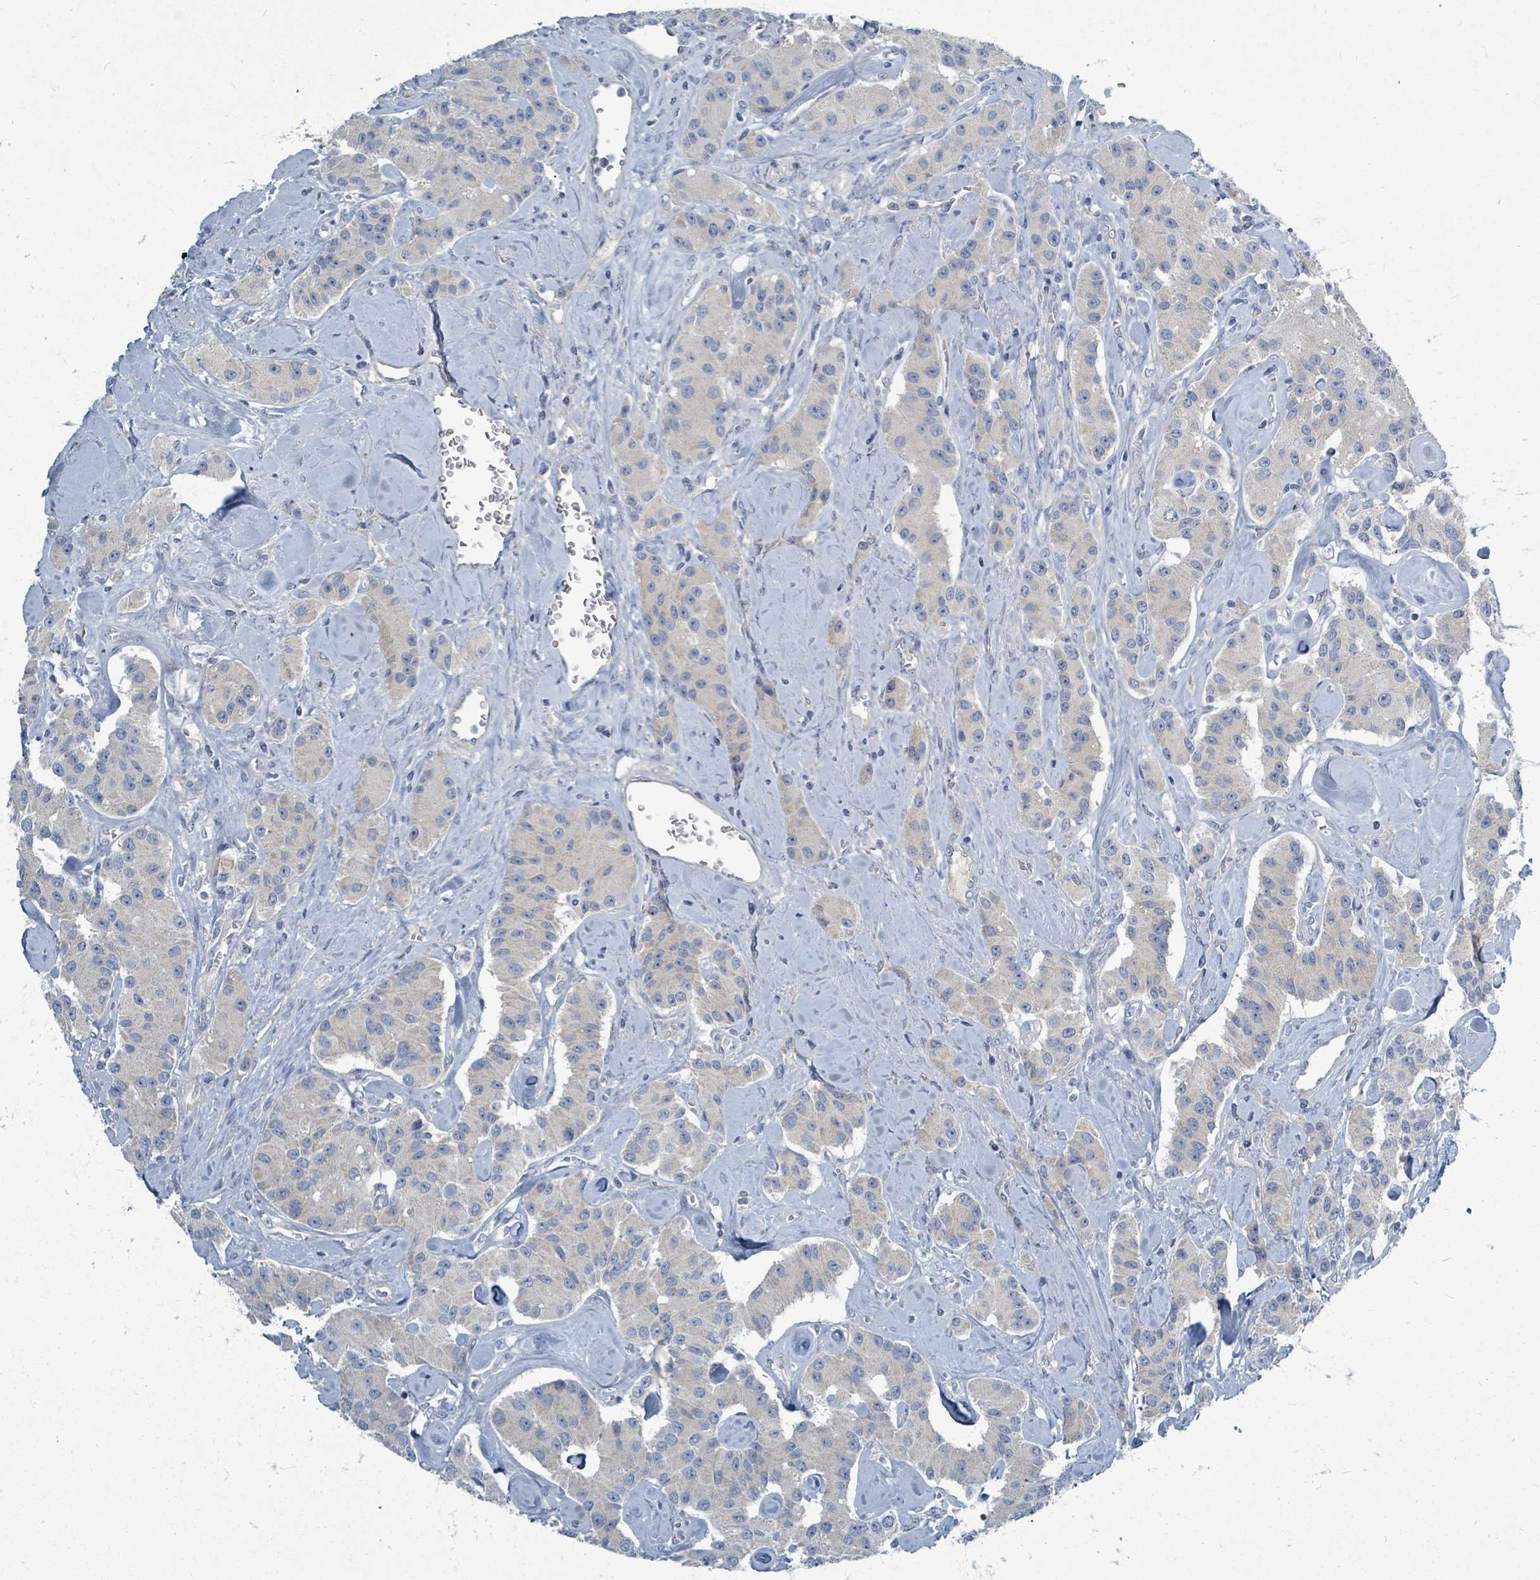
{"staining": {"intensity": "negative", "quantity": "none", "location": "none"}, "tissue": "carcinoid", "cell_type": "Tumor cells", "image_type": "cancer", "snomed": [{"axis": "morphology", "description": "Carcinoid, malignant, NOS"}, {"axis": "topography", "description": "Pancreas"}], "caption": "IHC histopathology image of human carcinoid stained for a protein (brown), which demonstrates no staining in tumor cells.", "gene": "SLC25A23", "patient": {"sex": "male", "age": 41}}